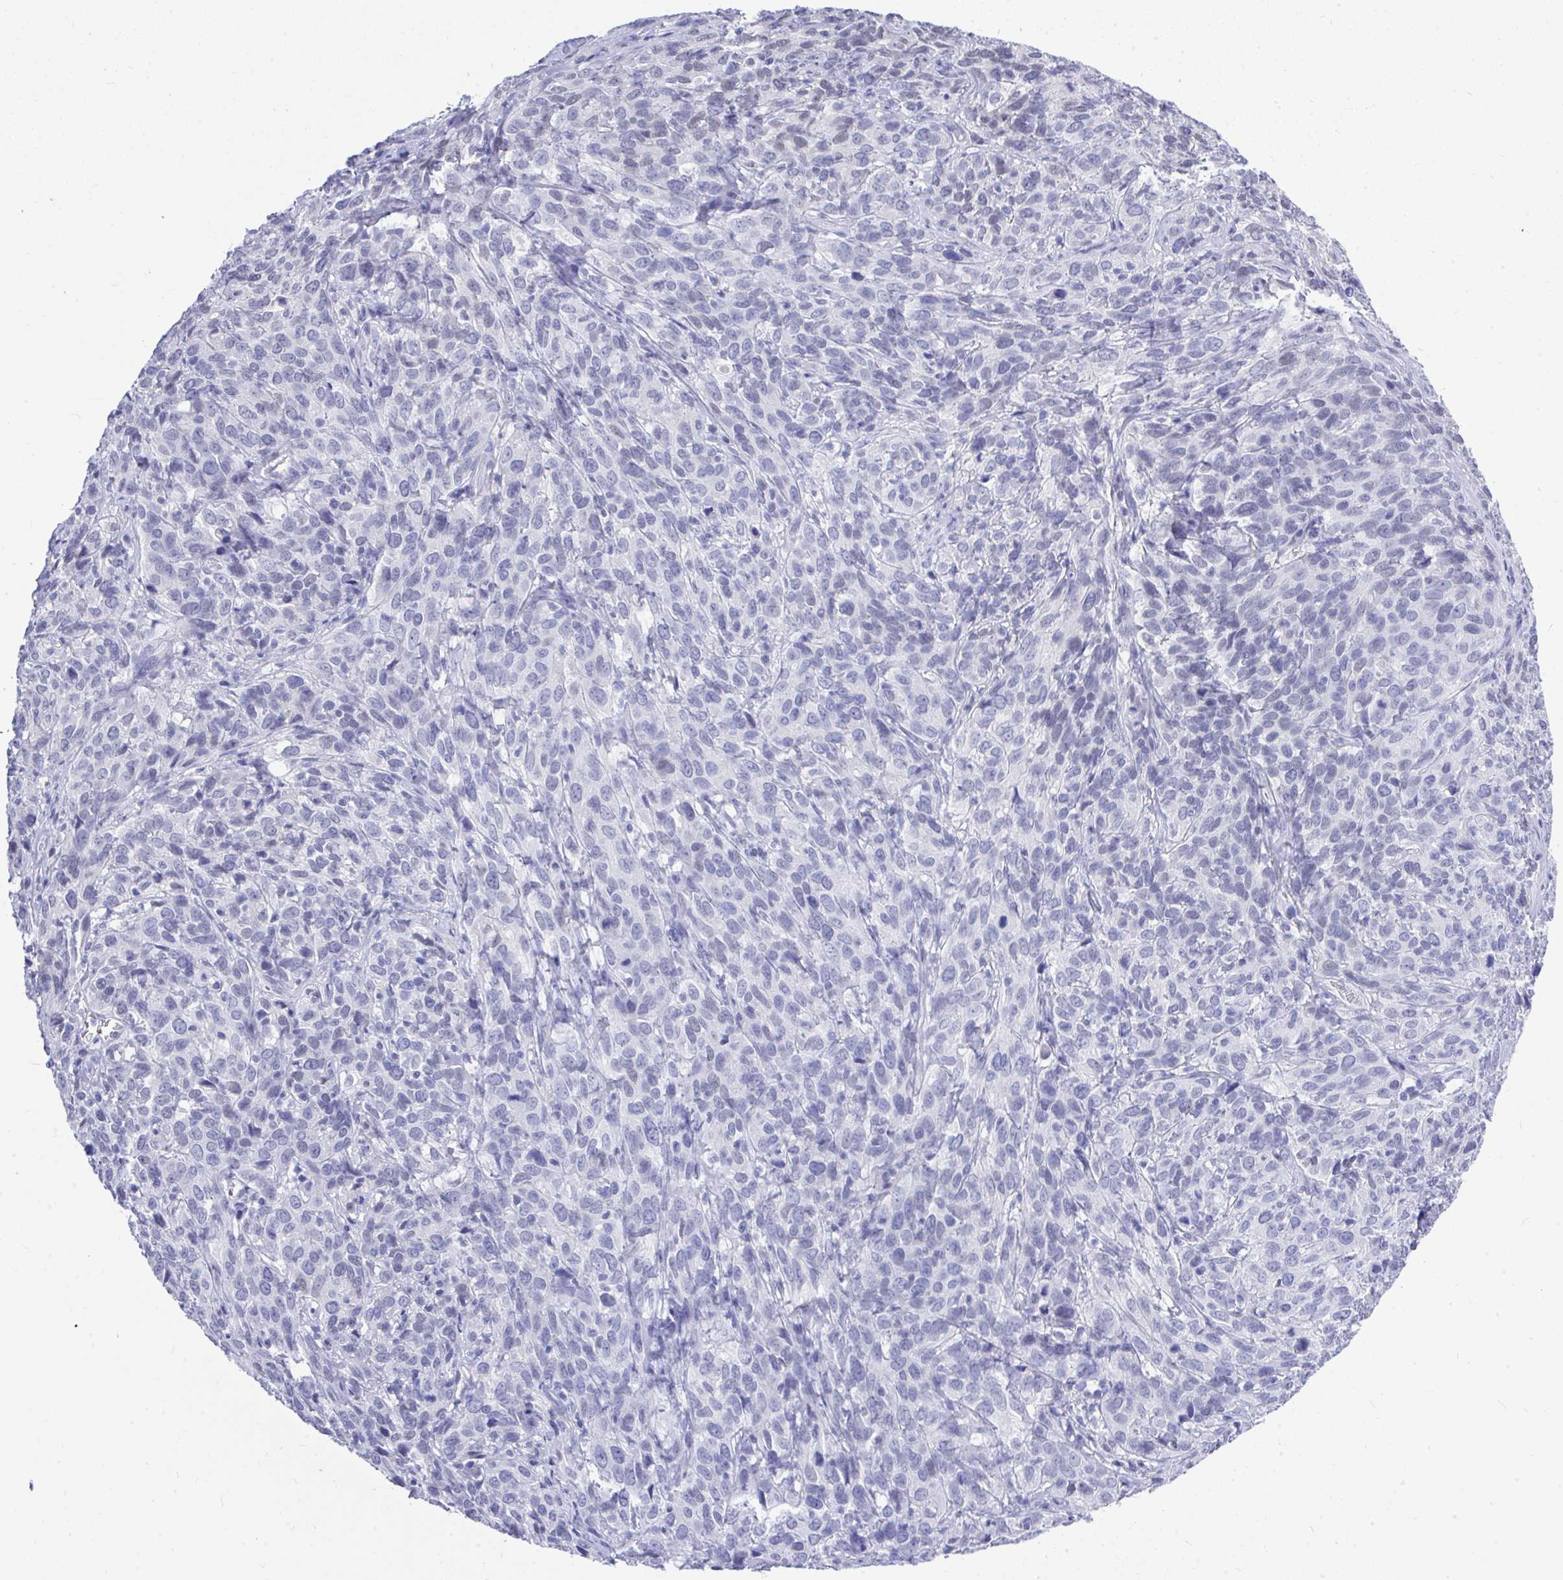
{"staining": {"intensity": "negative", "quantity": "none", "location": "none"}, "tissue": "cervical cancer", "cell_type": "Tumor cells", "image_type": "cancer", "snomed": [{"axis": "morphology", "description": "Squamous cell carcinoma, NOS"}, {"axis": "topography", "description": "Cervix"}], "caption": "This is an IHC micrograph of cervical cancer (squamous cell carcinoma). There is no staining in tumor cells.", "gene": "MS4A12", "patient": {"sex": "female", "age": 51}}